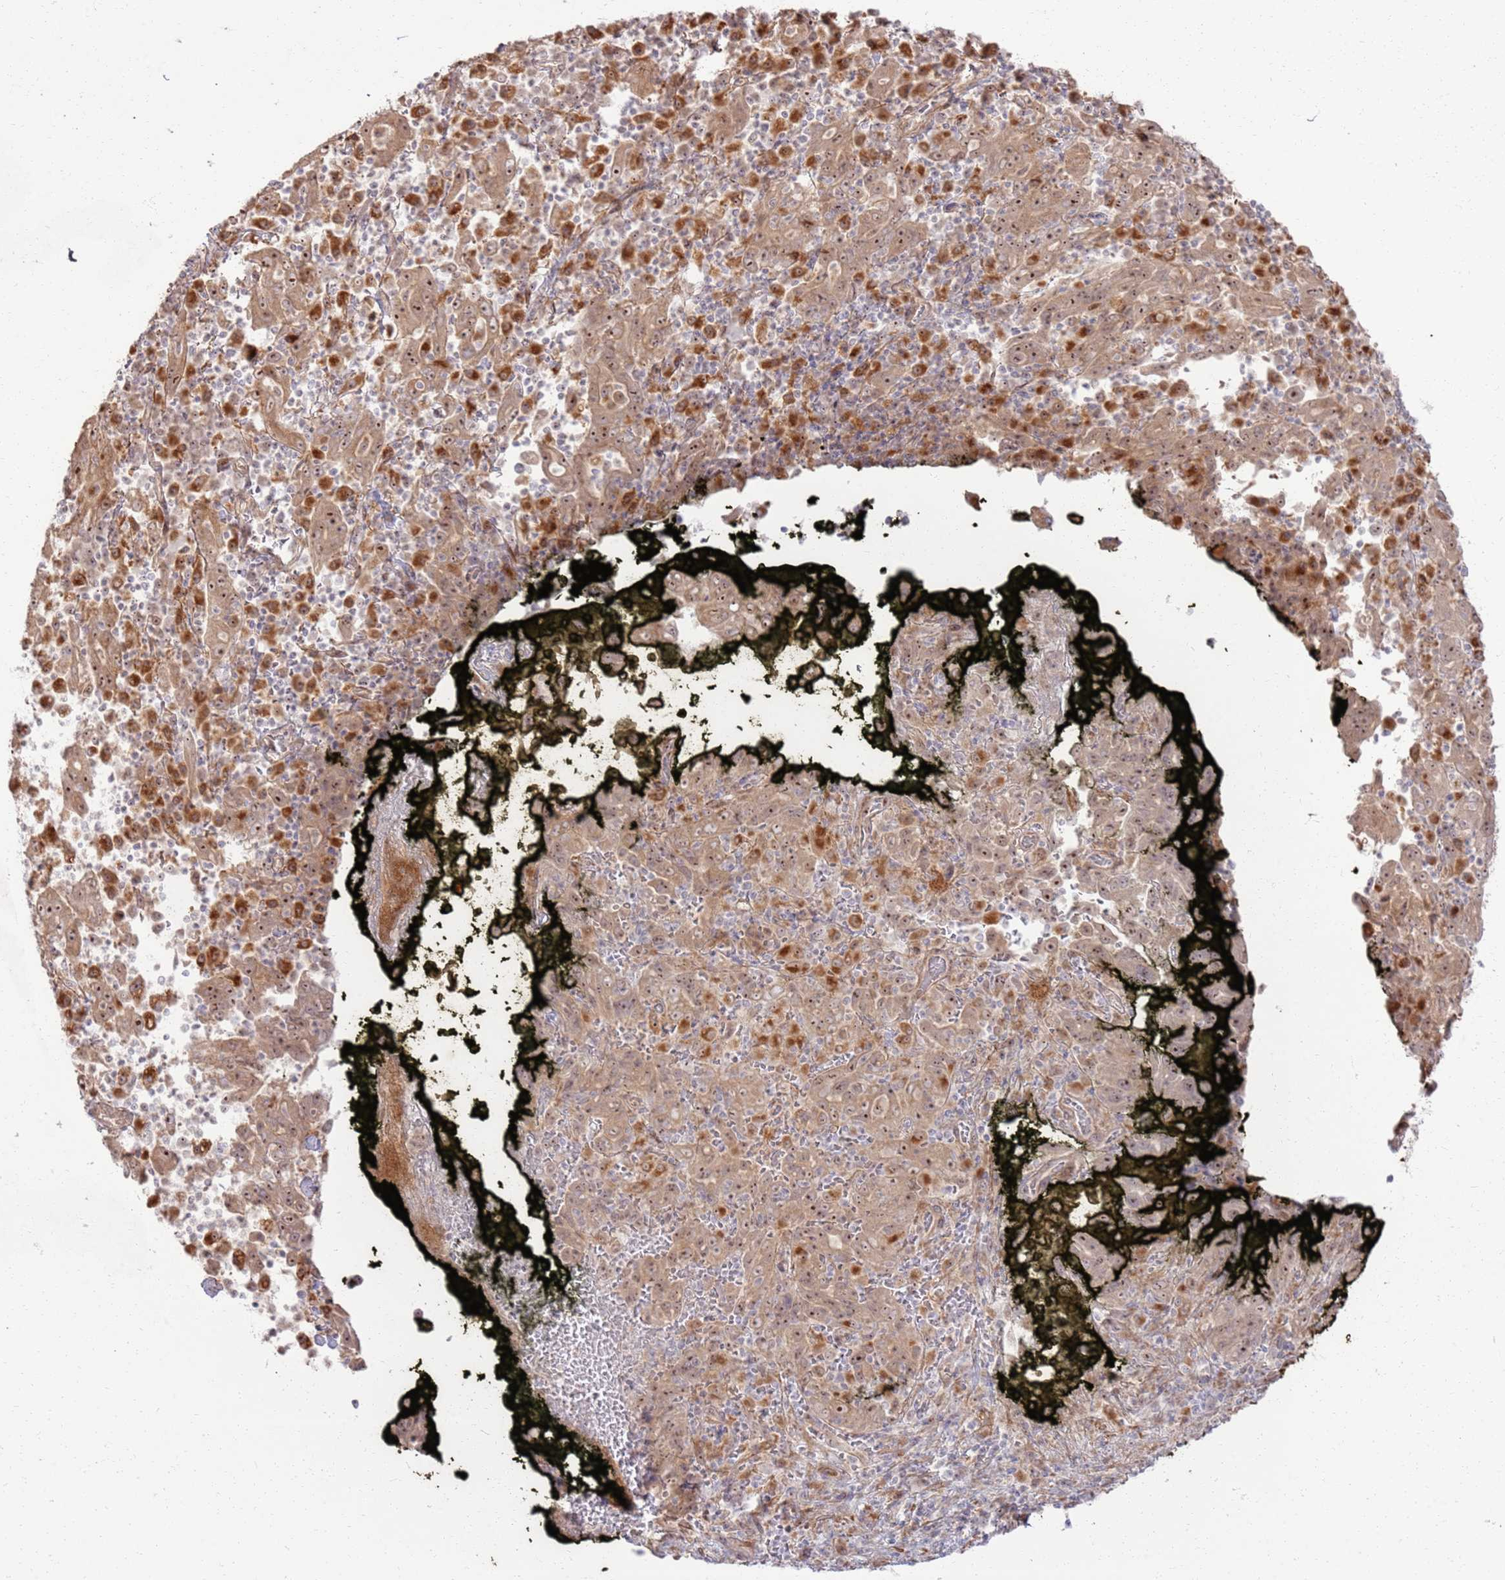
{"staining": {"intensity": "moderate", "quantity": ">75%", "location": "cytoplasmic/membranous,nuclear"}, "tissue": "pancreatic cancer", "cell_type": "Tumor cells", "image_type": "cancer", "snomed": [{"axis": "morphology", "description": "Adenocarcinoma, NOS"}, {"axis": "topography", "description": "Pancreas"}], "caption": "Human adenocarcinoma (pancreatic) stained with a brown dye displays moderate cytoplasmic/membranous and nuclear positive staining in approximately >75% of tumor cells.", "gene": "CNPY1", "patient": {"sex": "male", "age": 63}}